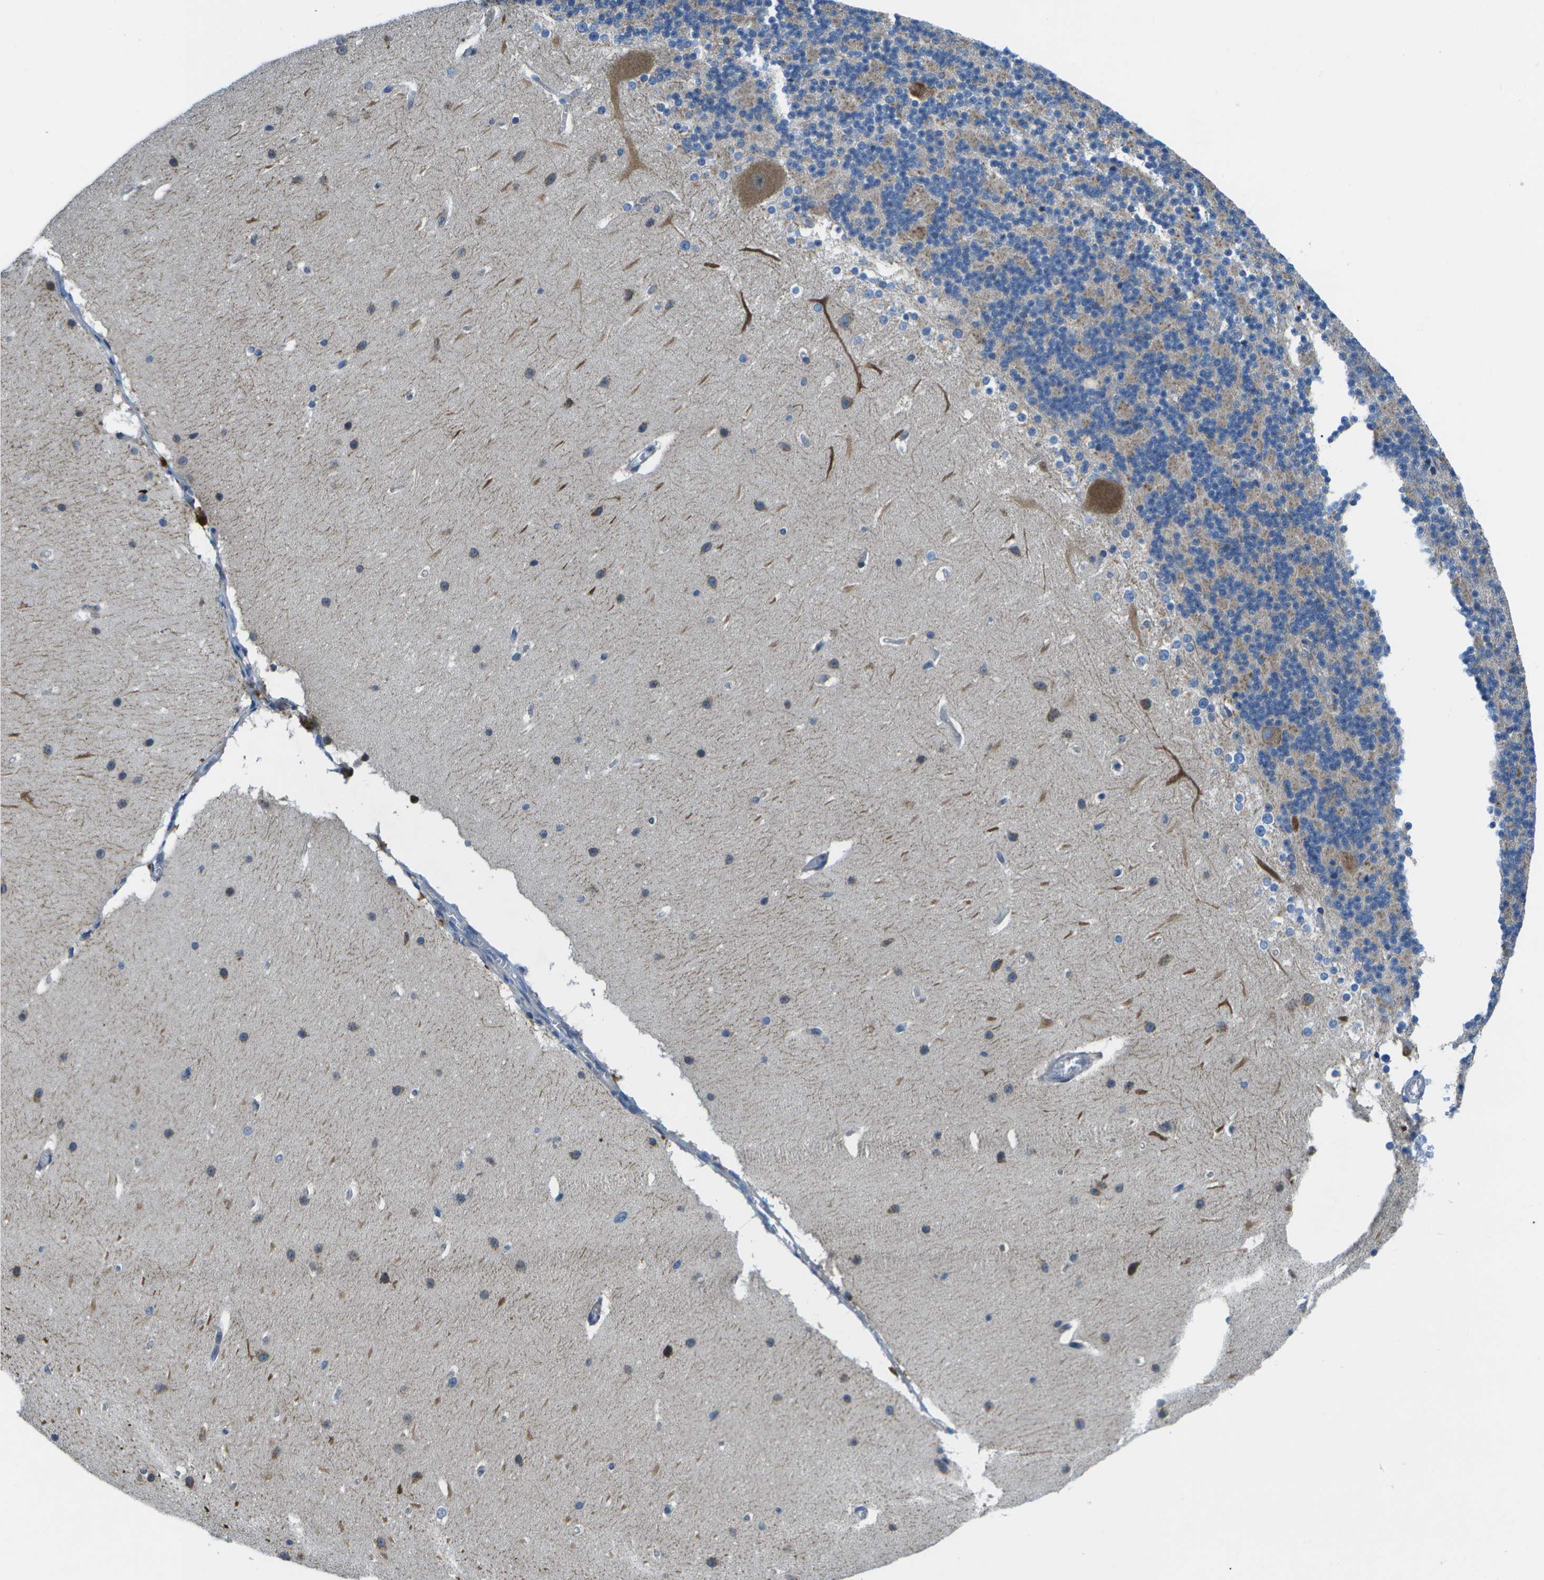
{"staining": {"intensity": "moderate", "quantity": "<25%", "location": "cytoplasmic/membranous"}, "tissue": "cerebellum", "cell_type": "Cells in granular layer", "image_type": "normal", "snomed": [{"axis": "morphology", "description": "Normal tissue, NOS"}, {"axis": "topography", "description": "Cerebellum"}], "caption": "Cells in granular layer demonstrate low levels of moderate cytoplasmic/membranous staining in approximately <25% of cells in benign human cerebellum. The protein of interest is stained brown, and the nuclei are stained in blue (DAB IHC with brightfield microscopy, high magnification).", "gene": "GDF5", "patient": {"sex": "female", "age": 19}}